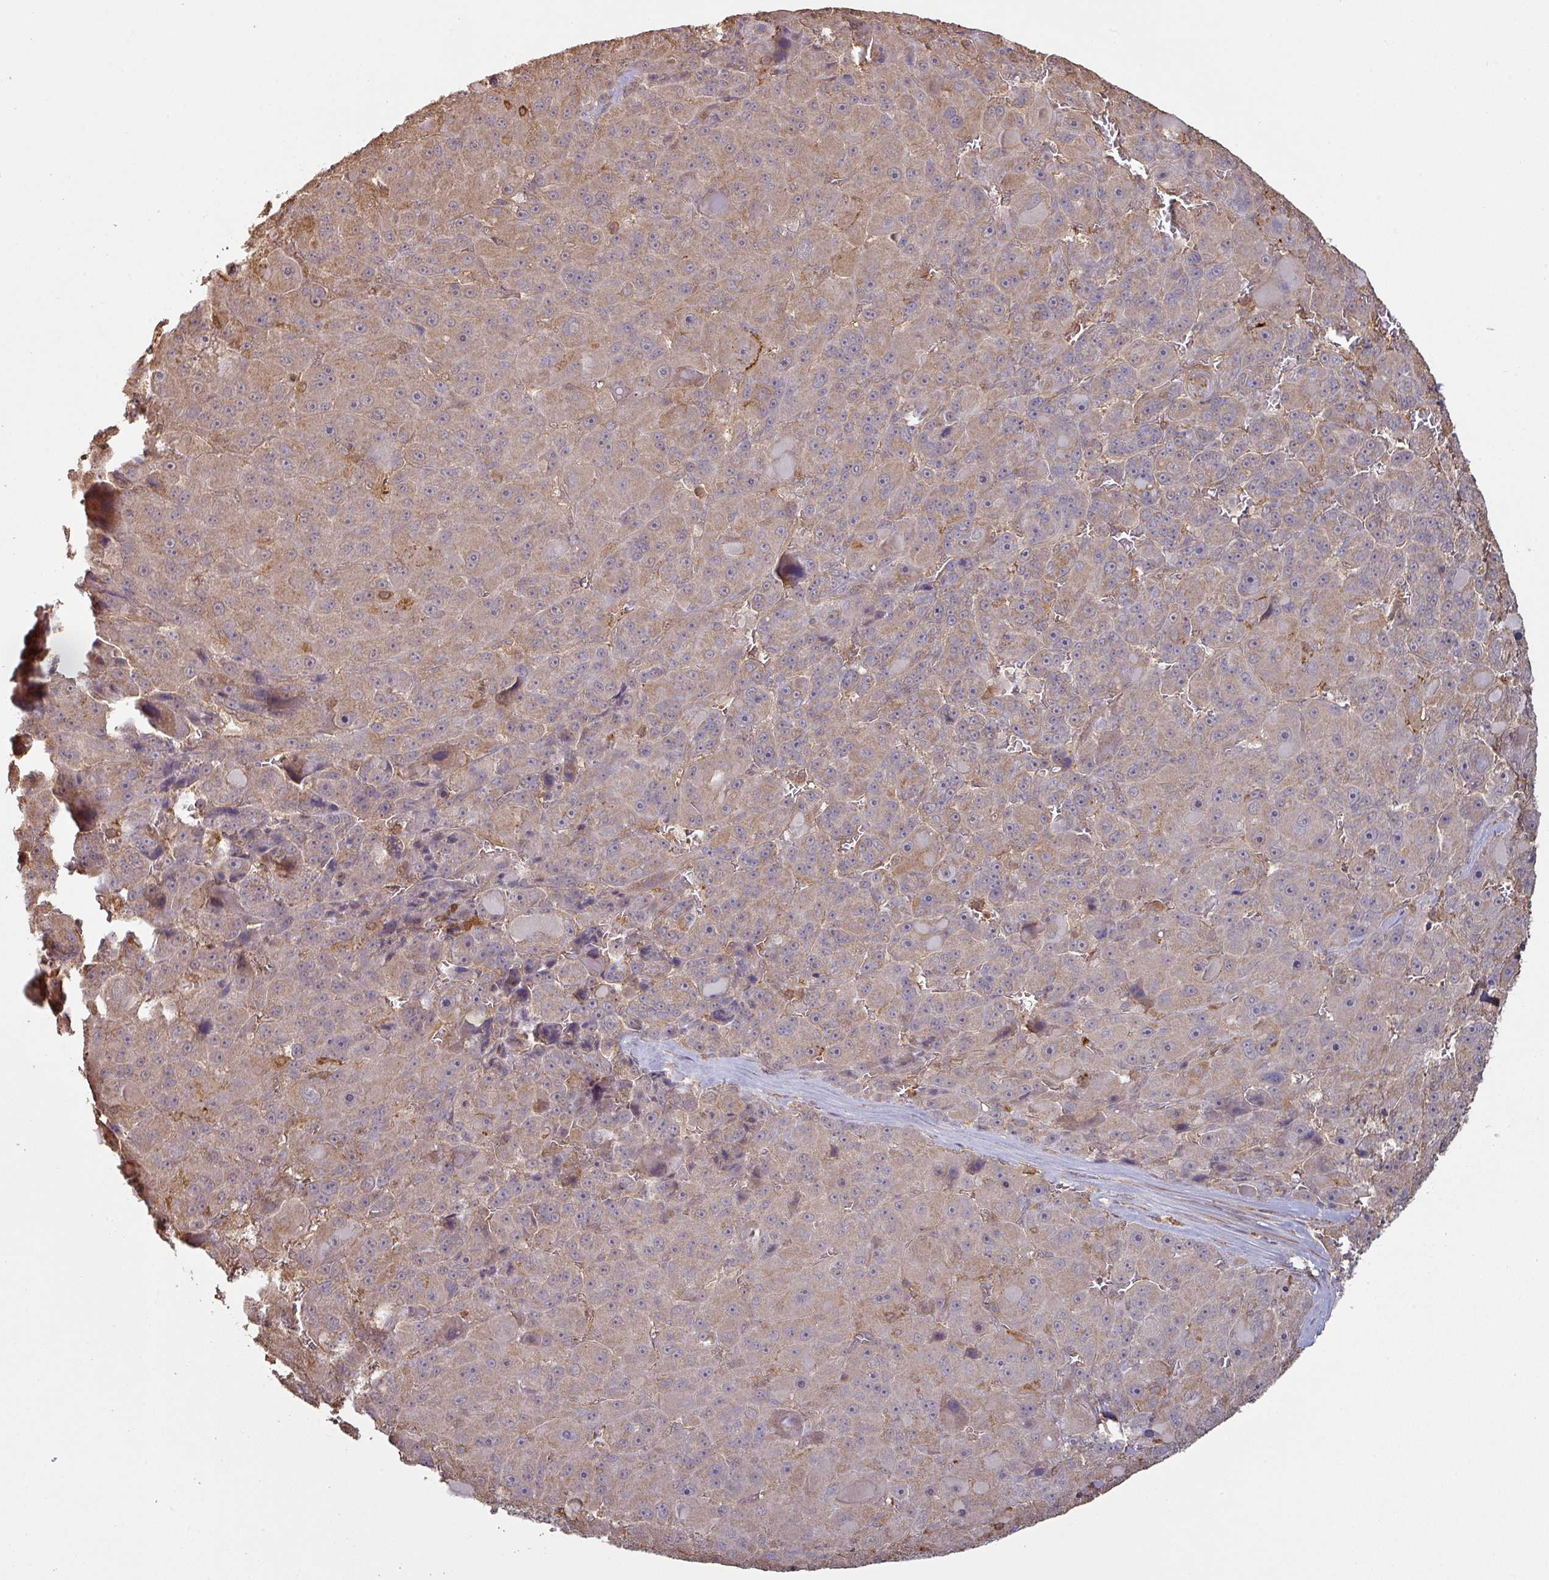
{"staining": {"intensity": "weak", "quantity": ">75%", "location": "cytoplasmic/membranous"}, "tissue": "liver cancer", "cell_type": "Tumor cells", "image_type": "cancer", "snomed": [{"axis": "morphology", "description": "Carcinoma, Hepatocellular, NOS"}, {"axis": "topography", "description": "Liver"}], "caption": "There is low levels of weak cytoplasmic/membranous staining in tumor cells of liver hepatocellular carcinoma, as demonstrated by immunohistochemical staining (brown color).", "gene": "ZNF322", "patient": {"sex": "male", "age": 76}}